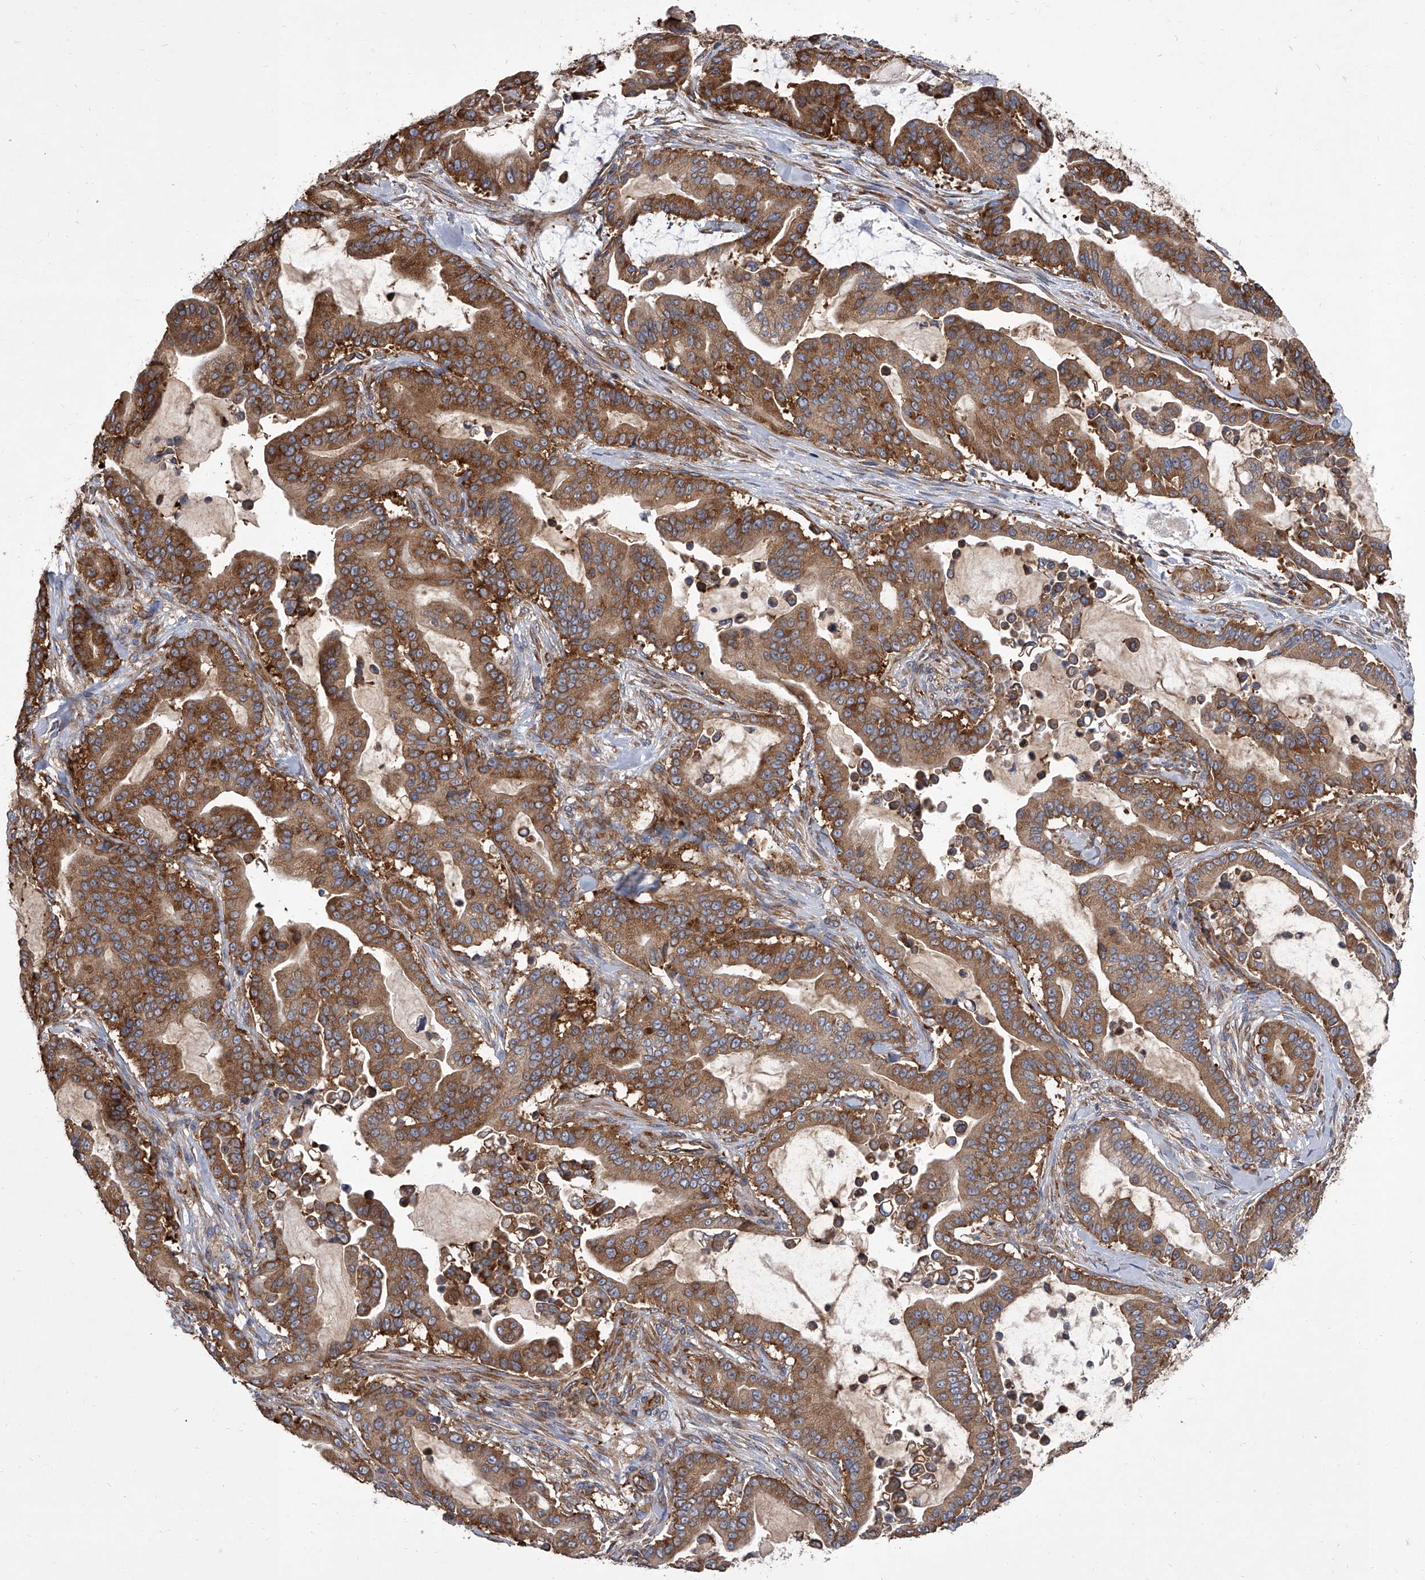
{"staining": {"intensity": "moderate", "quantity": ">75%", "location": "cytoplasmic/membranous"}, "tissue": "pancreatic cancer", "cell_type": "Tumor cells", "image_type": "cancer", "snomed": [{"axis": "morphology", "description": "Adenocarcinoma, NOS"}, {"axis": "topography", "description": "Pancreas"}], "caption": "A high-resolution photomicrograph shows immunohistochemistry staining of adenocarcinoma (pancreatic), which shows moderate cytoplasmic/membranous staining in about >75% of tumor cells. (DAB IHC, brown staining for protein, blue staining for nuclei).", "gene": "EIF2S2", "patient": {"sex": "male", "age": 63}}